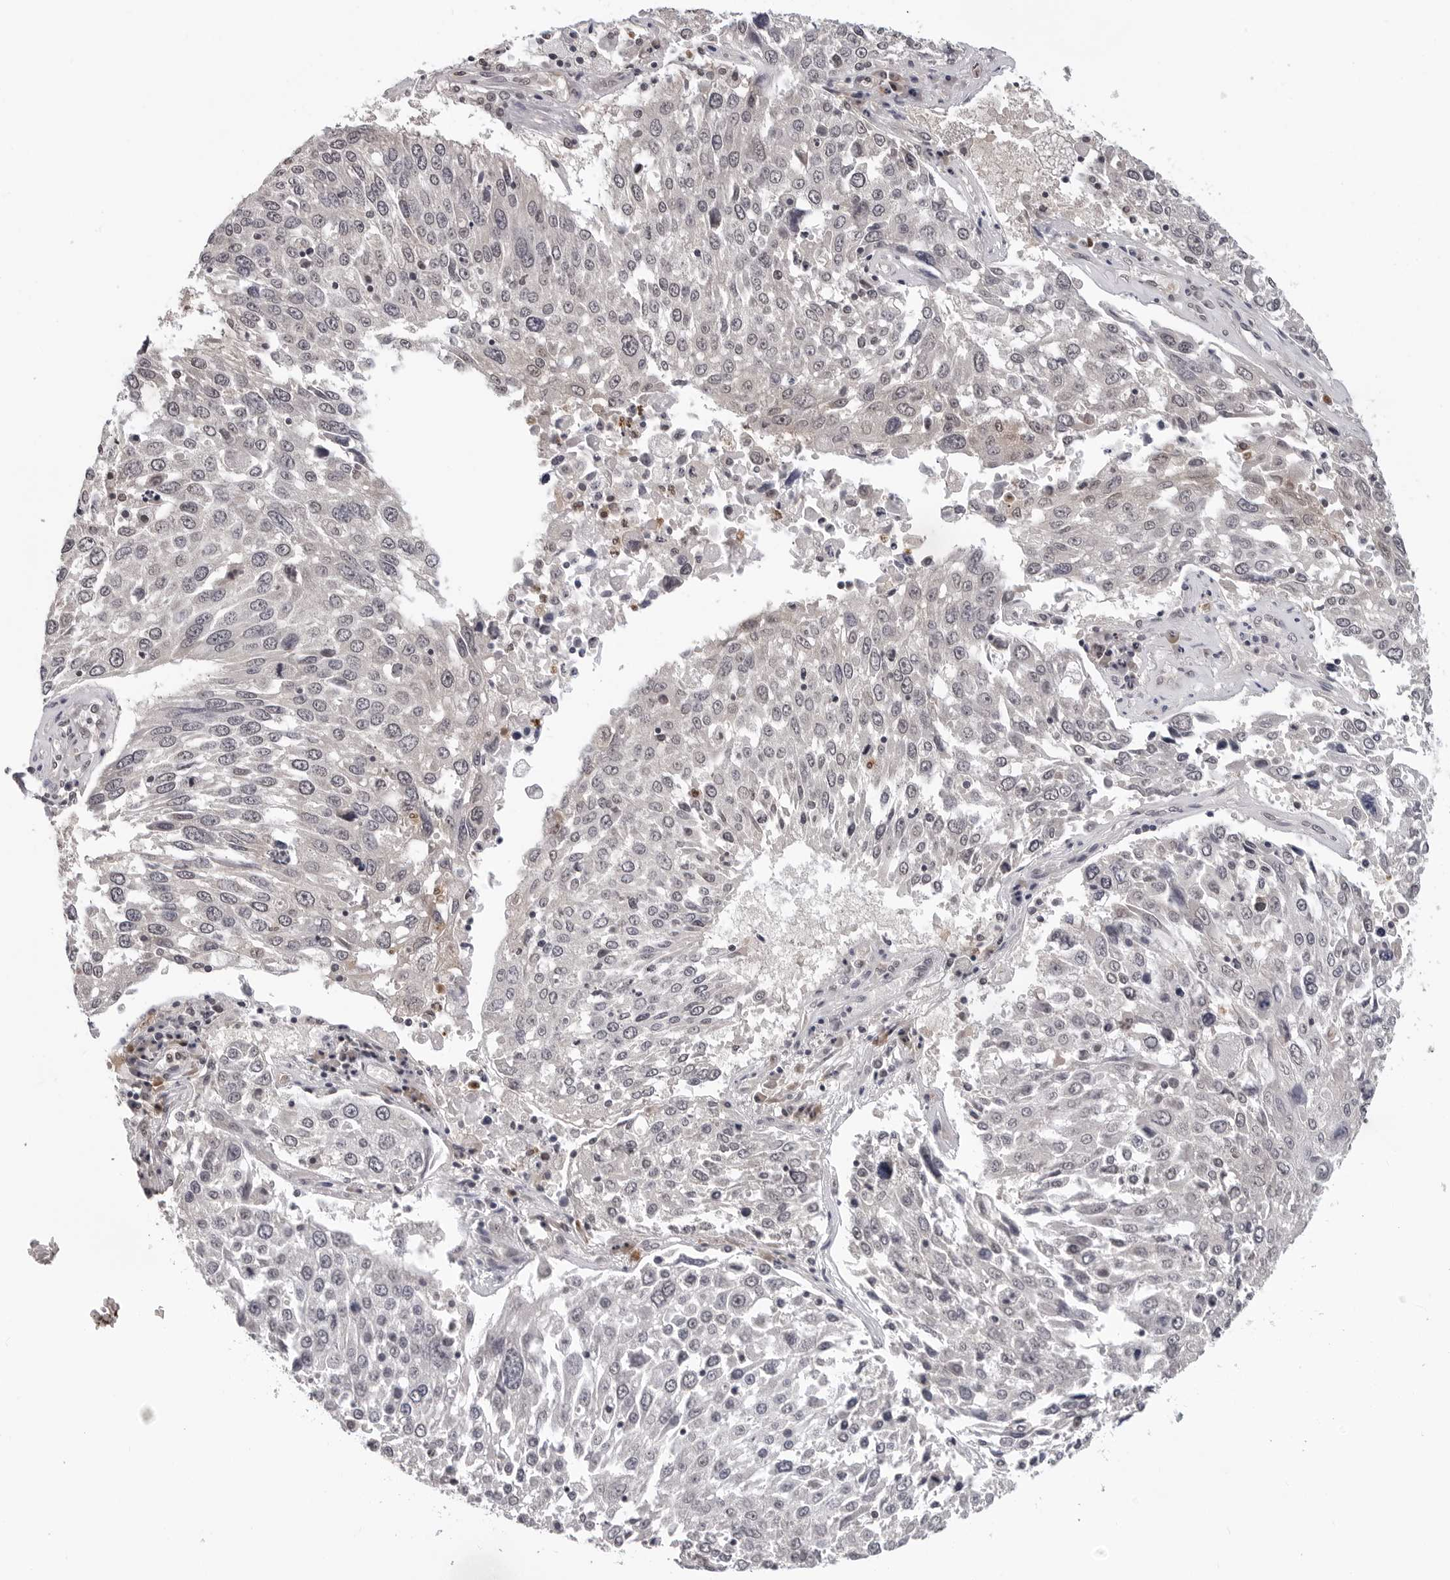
{"staining": {"intensity": "negative", "quantity": "none", "location": "none"}, "tissue": "lung cancer", "cell_type": "Tumor cells", "image_type": "cancer", "snomed": [{"axis": "morphology", "description": "Squamous cell carcinoma, NOS"}, {"axis": "topography", "description": "Lung"}], "caption": "Immunohistochemical staining of human lung cancer reveals no significant expression in tumor cells.", "gene": "TRMT13", "patient": {"sex": "male", "age": 65}}